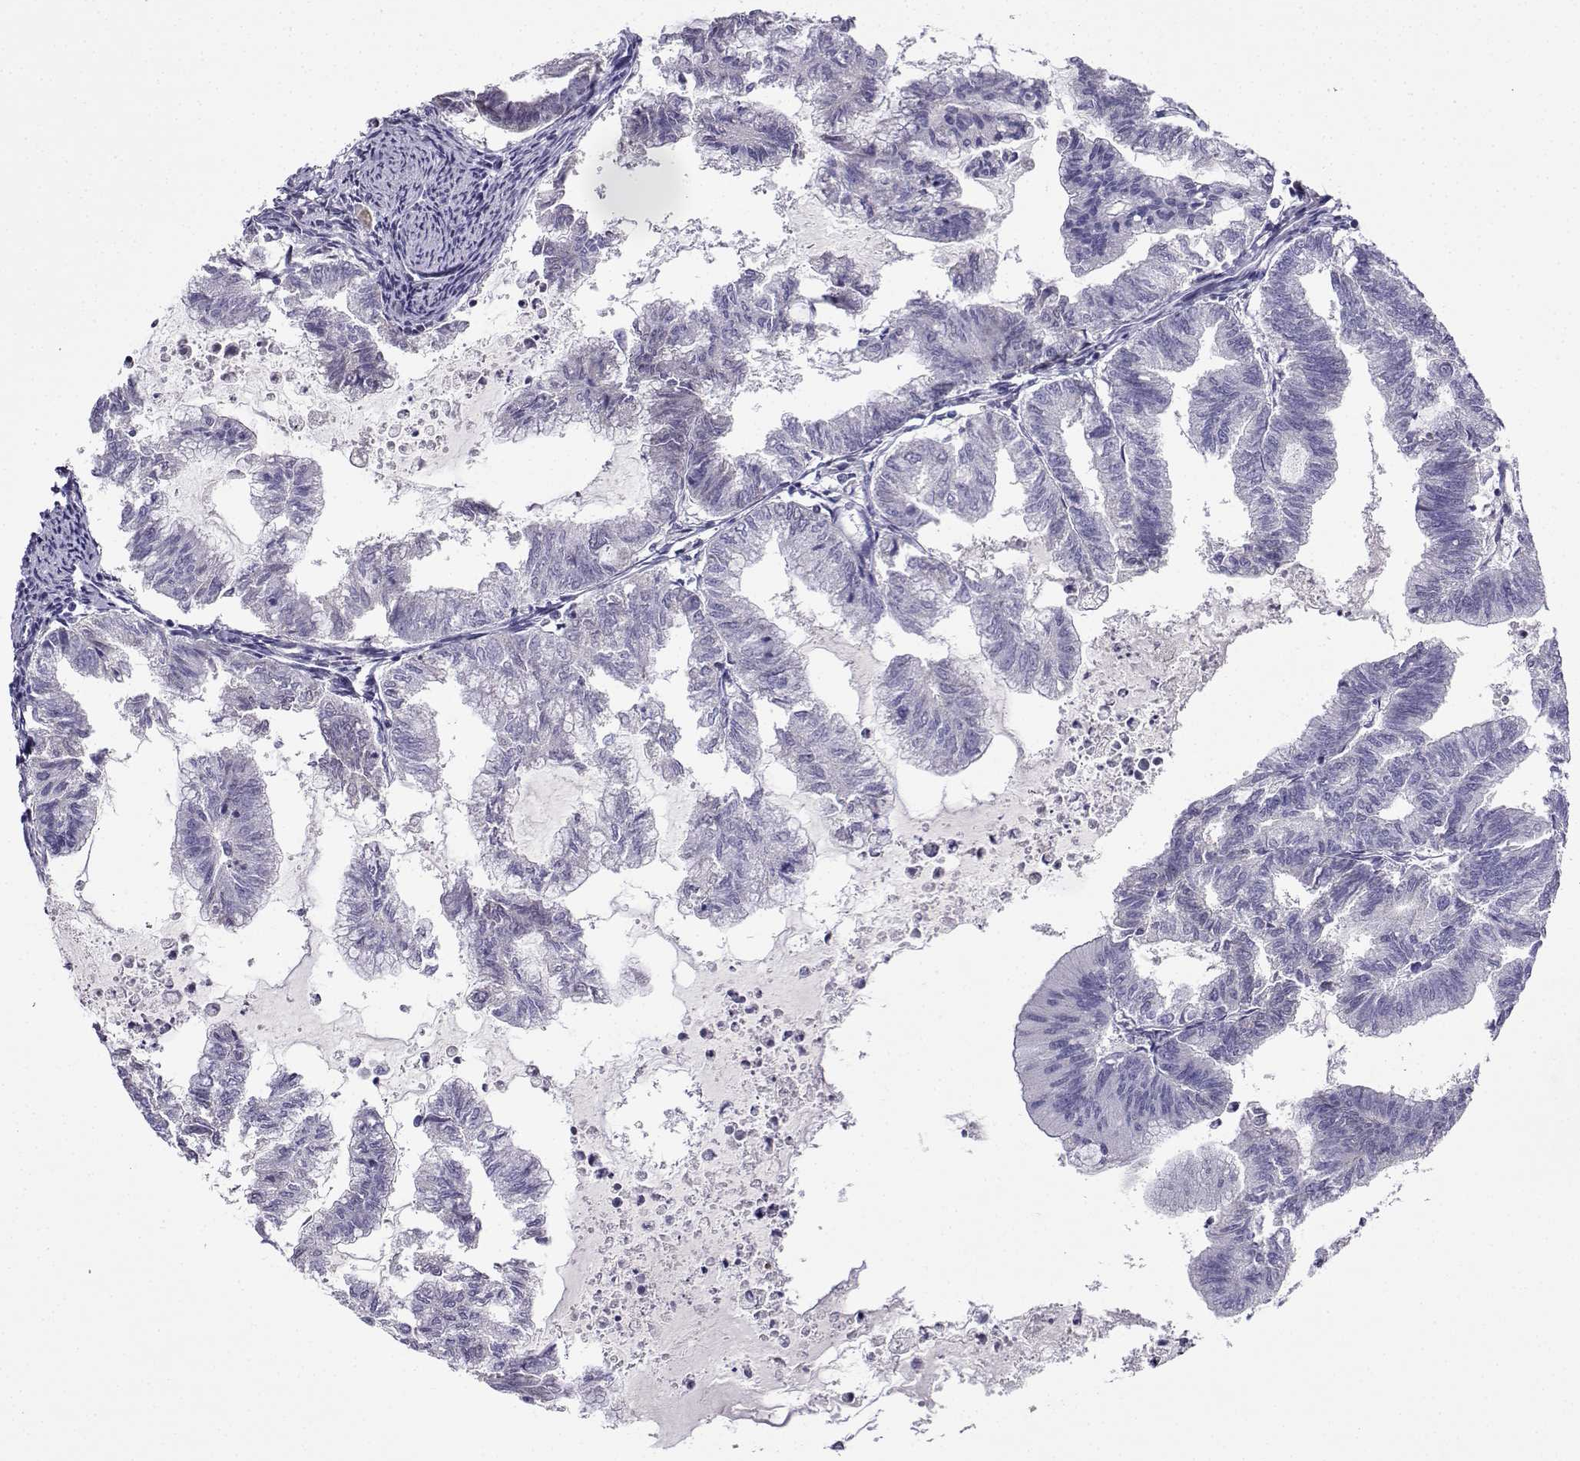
{"staining": {"intensity": "negative", "quantity": "none", "location": "none"}, "tissue": "endometrial cancer", "cell_type": "Tumor cells", "image_type": "cancer", "snomed": [{"axis": "morphology", "description": "Adenocarcinoma, NOS"}, {"axis": "topography", "description": "Endometrium"}], "caption": "This is a image of IHC staining of endometrial adenocarcinoma, which shows no staining in tumor cells.", "gene": "LINGO1", "patient": {"sex": "female", "age": 79}}